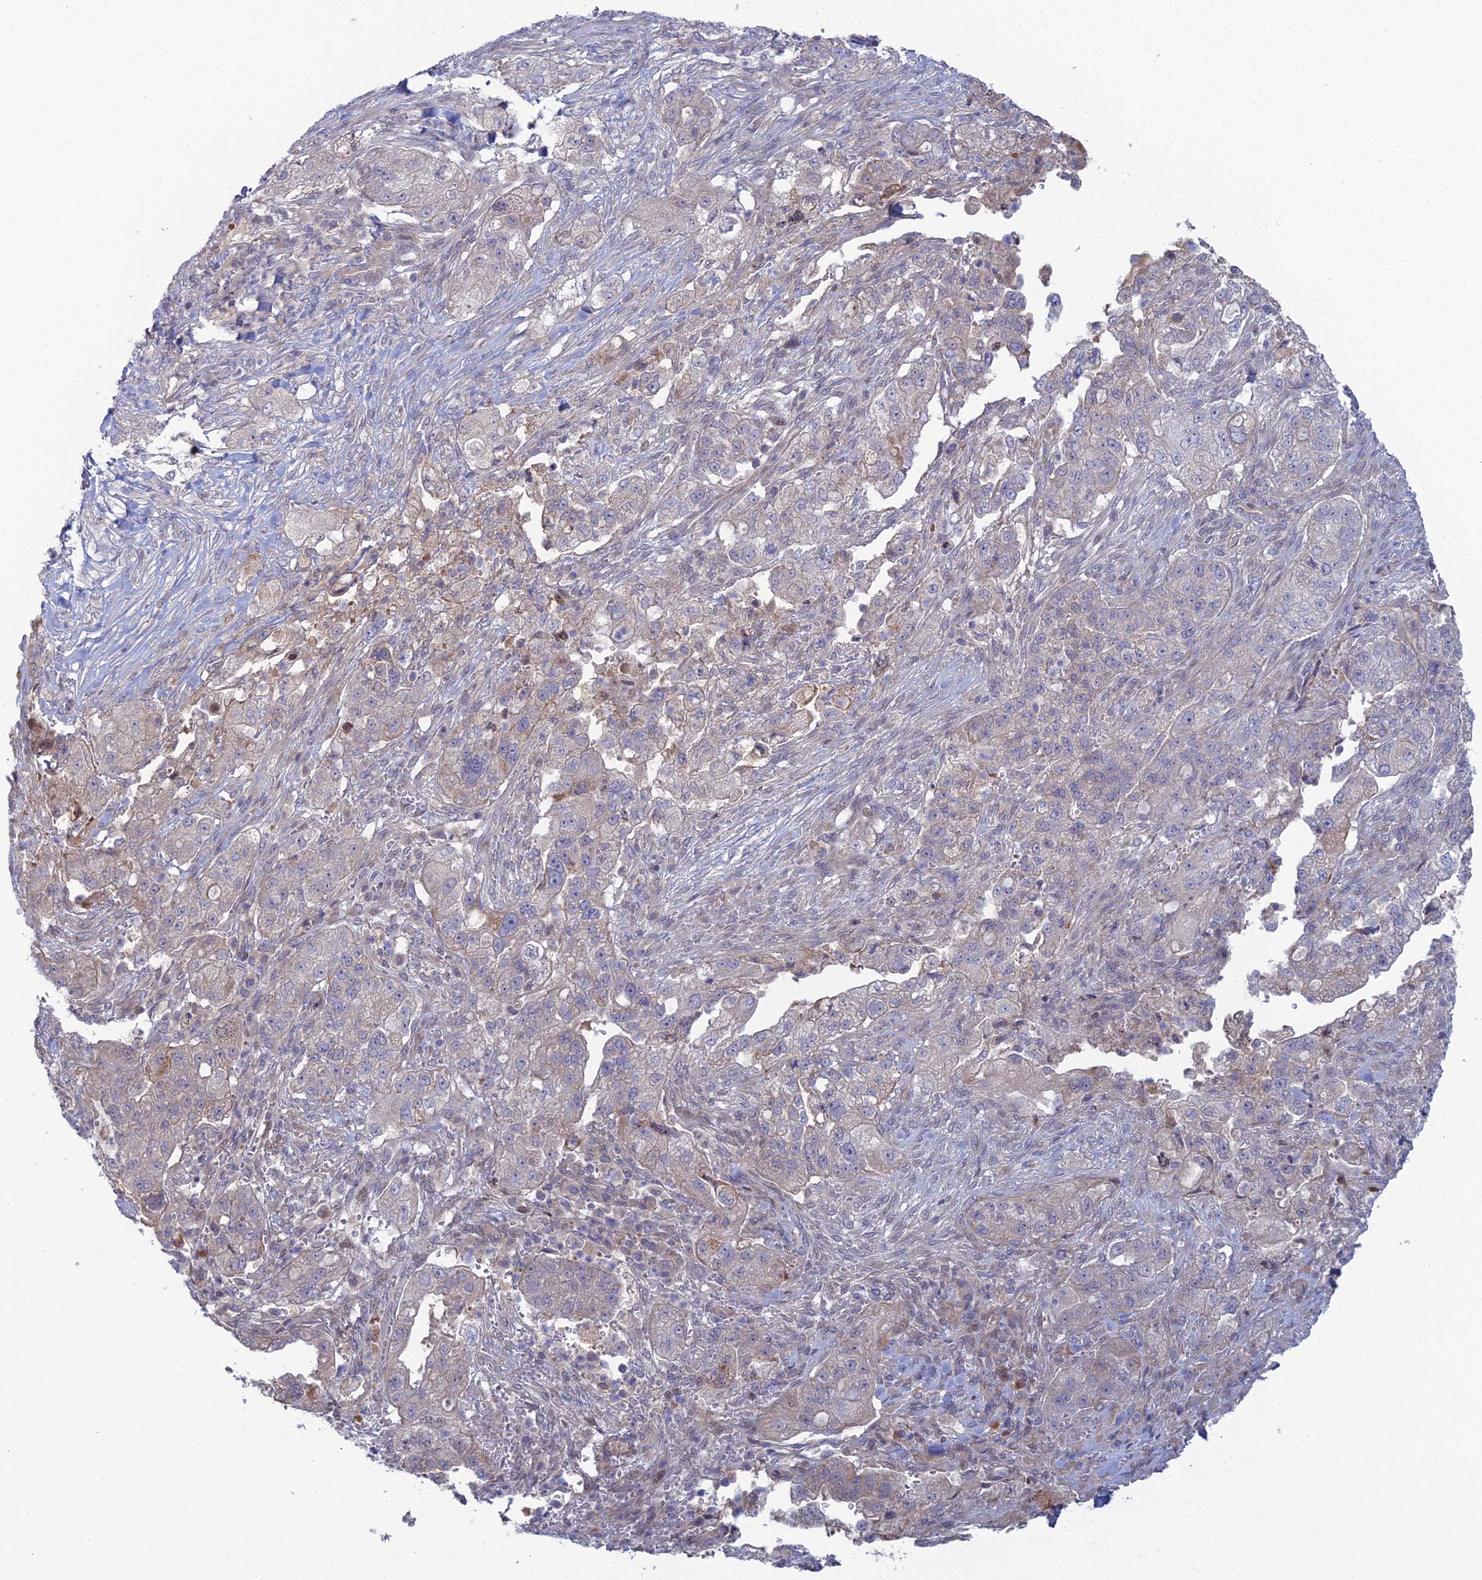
{"staining": {"intensity": "negative", "quantity": "none", "location": "none"}, "tissue": "pancreatic cancer", "cell_type": "Tumor cells", "image_type": "cancer", "snomed": [{"axis": "morphology", "description": "Adenocarcinoma, NOS"}, {"axis": "topography", "description": "Pancreas"}], "caption": "Tumor cells are negative for protein expression in human pancreatic adenocarcinoma.", "gene": "ARL16", "patient": {"sex": "female", "age": 78}}